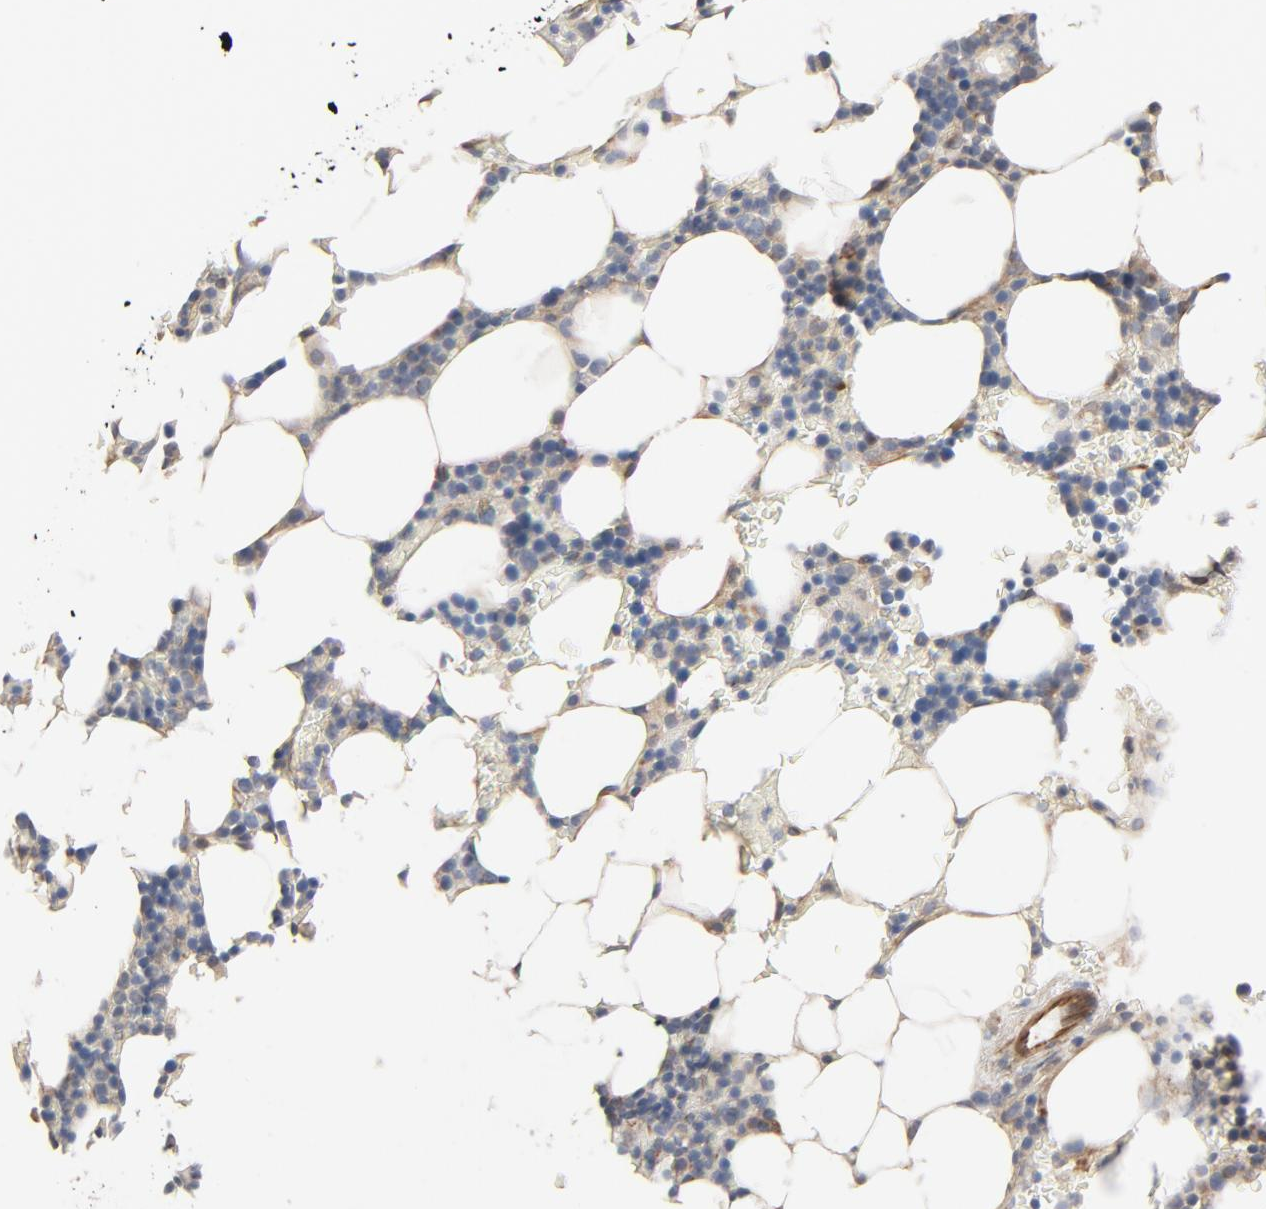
{"staining": {"intensity": "moderate", "quantity": "25%-75%", "location": "cytoplasmic/membranous"}, "tissue": "bone marrow", "cell_type": "Hematopoietic cells", "image_type": "normal", "snomed": [{"axis": "morphology", "description": "Normal tissue, NOS"}, {"axis": "topography", "description": "Bone marrow"}], "caption": "Immunohistochemistry photomicrograph of unremarkable bone marrow: human bone marrow stained using immunohistochemistry (IHC) exhibits medium levels of moderate protein expression localized specifically in the cytoplasmic/membranous of hematopoietic cells, appearing as a cytoplasmic/membranous brown color.", "gene": "TRIOBP", "patient": {"sex": "female", "age": 73}}